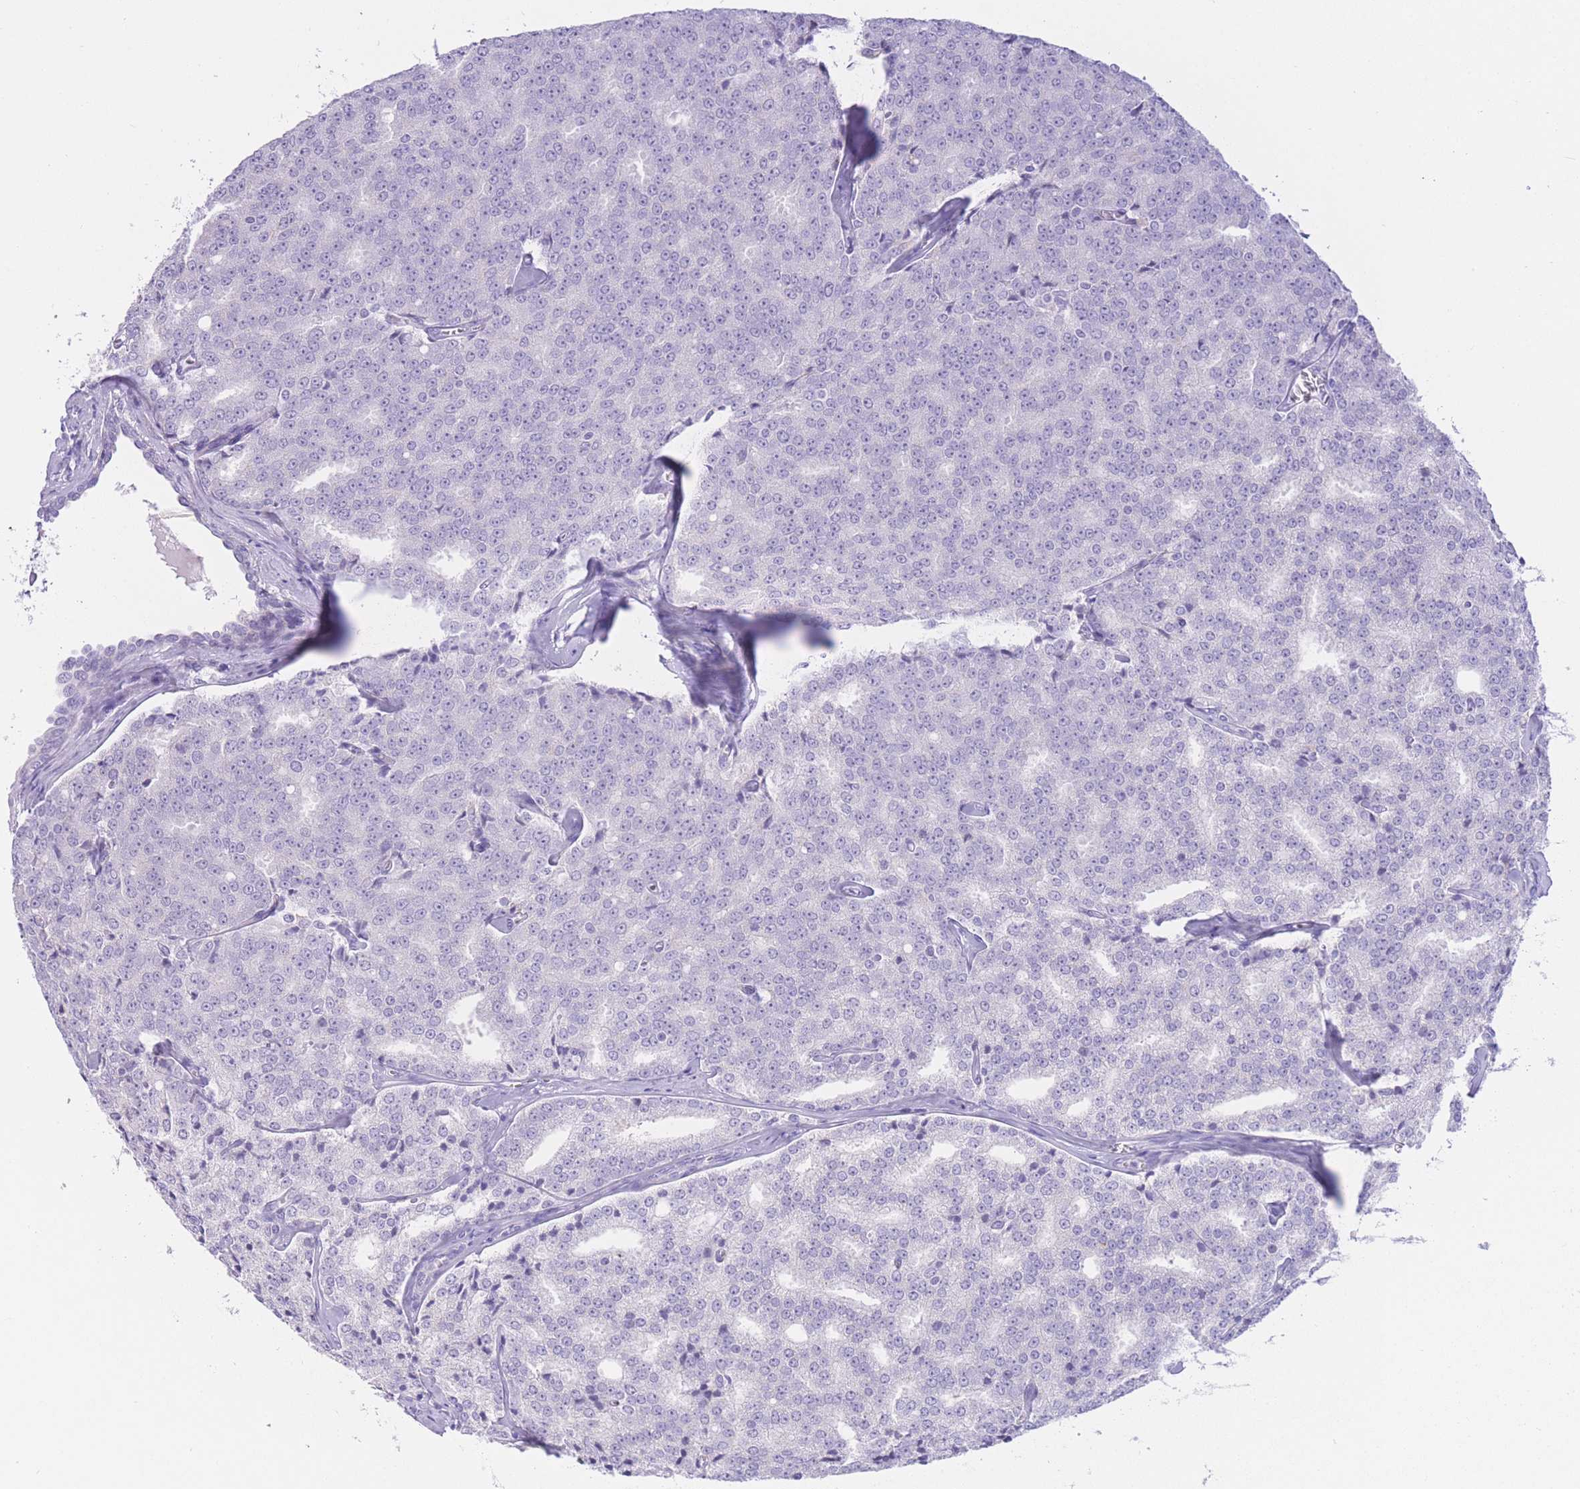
{"staining": {"intensity": "negative", "quantity": "none", "location": "none"}, "tissue": "prostate cancer", "cell_type": "Tumor cells", "image_type": "cancer", "snomed": [{"axis": "morphology", "description": "Adenocarcinoma, Low grade"}, {"axis": "topography", "description": "Prostate"}], "caption": "Immunohistochemistry (IHC) micrograph of human prostate cancer stained for a protein (brown), which reveals no expression in tumor cells. (Brightfield microscopy of DAB IHC at high magnification).", "gene": "ZNF212", "patient": {"sex": "male", "age": 60}}